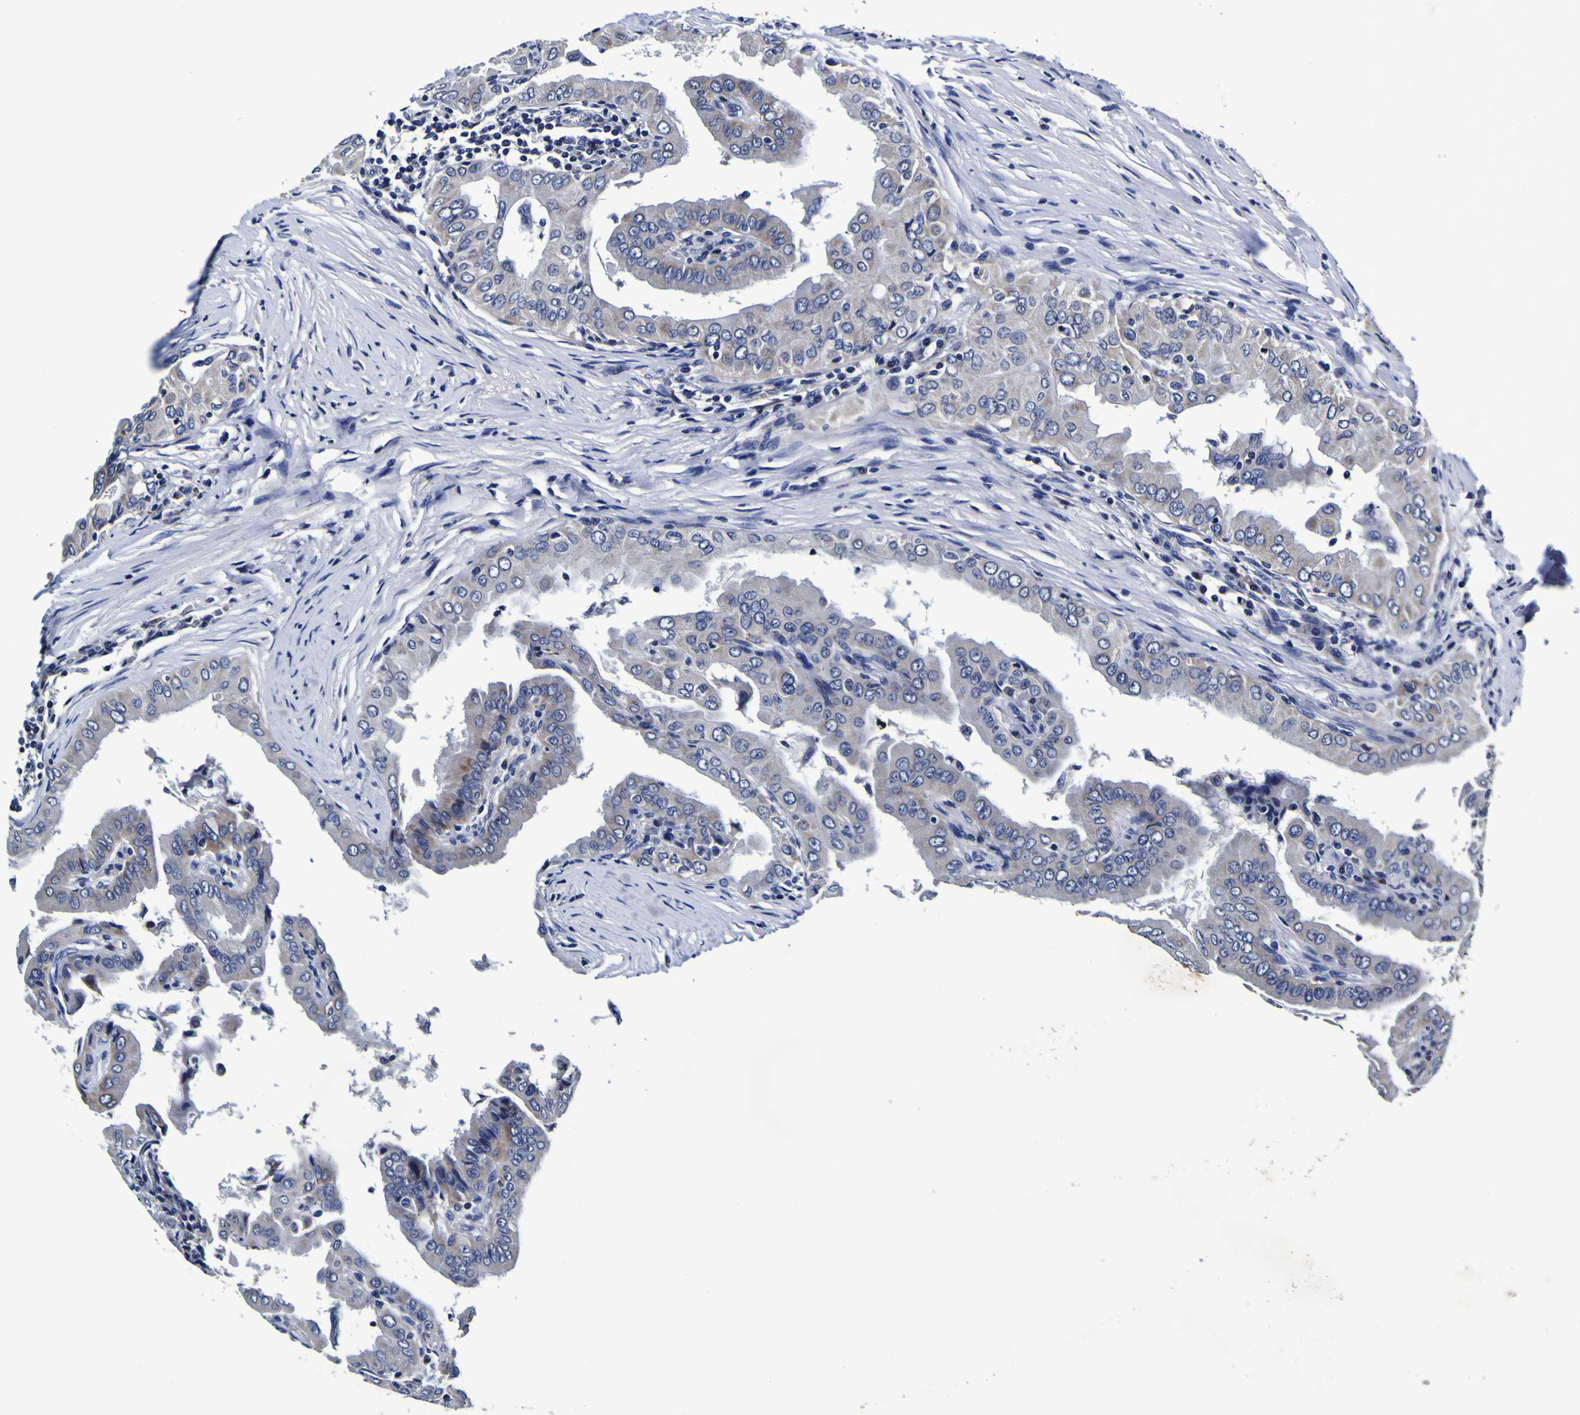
{"staining": {"intensity": "negative", "quantity": "none", "location": "none"}, "tissue": "thyroid cancer", "cell_type": "Tumor cells", "image_type": "cancer", "snomed": [{"axis": "morphology", "description": "Papillary adenocarcinoma, NOS"}, {"axis": "topography", "description": "Thyroid gland"}], "caption": "An IHC micrograph of thyroid papillary adenocarcinoma is shown. There is no staining in tumor cells of thyroid papillary adenocarcinoma.", "gene": "PANK4", "patient": {"sex": "male", "age": 33}}